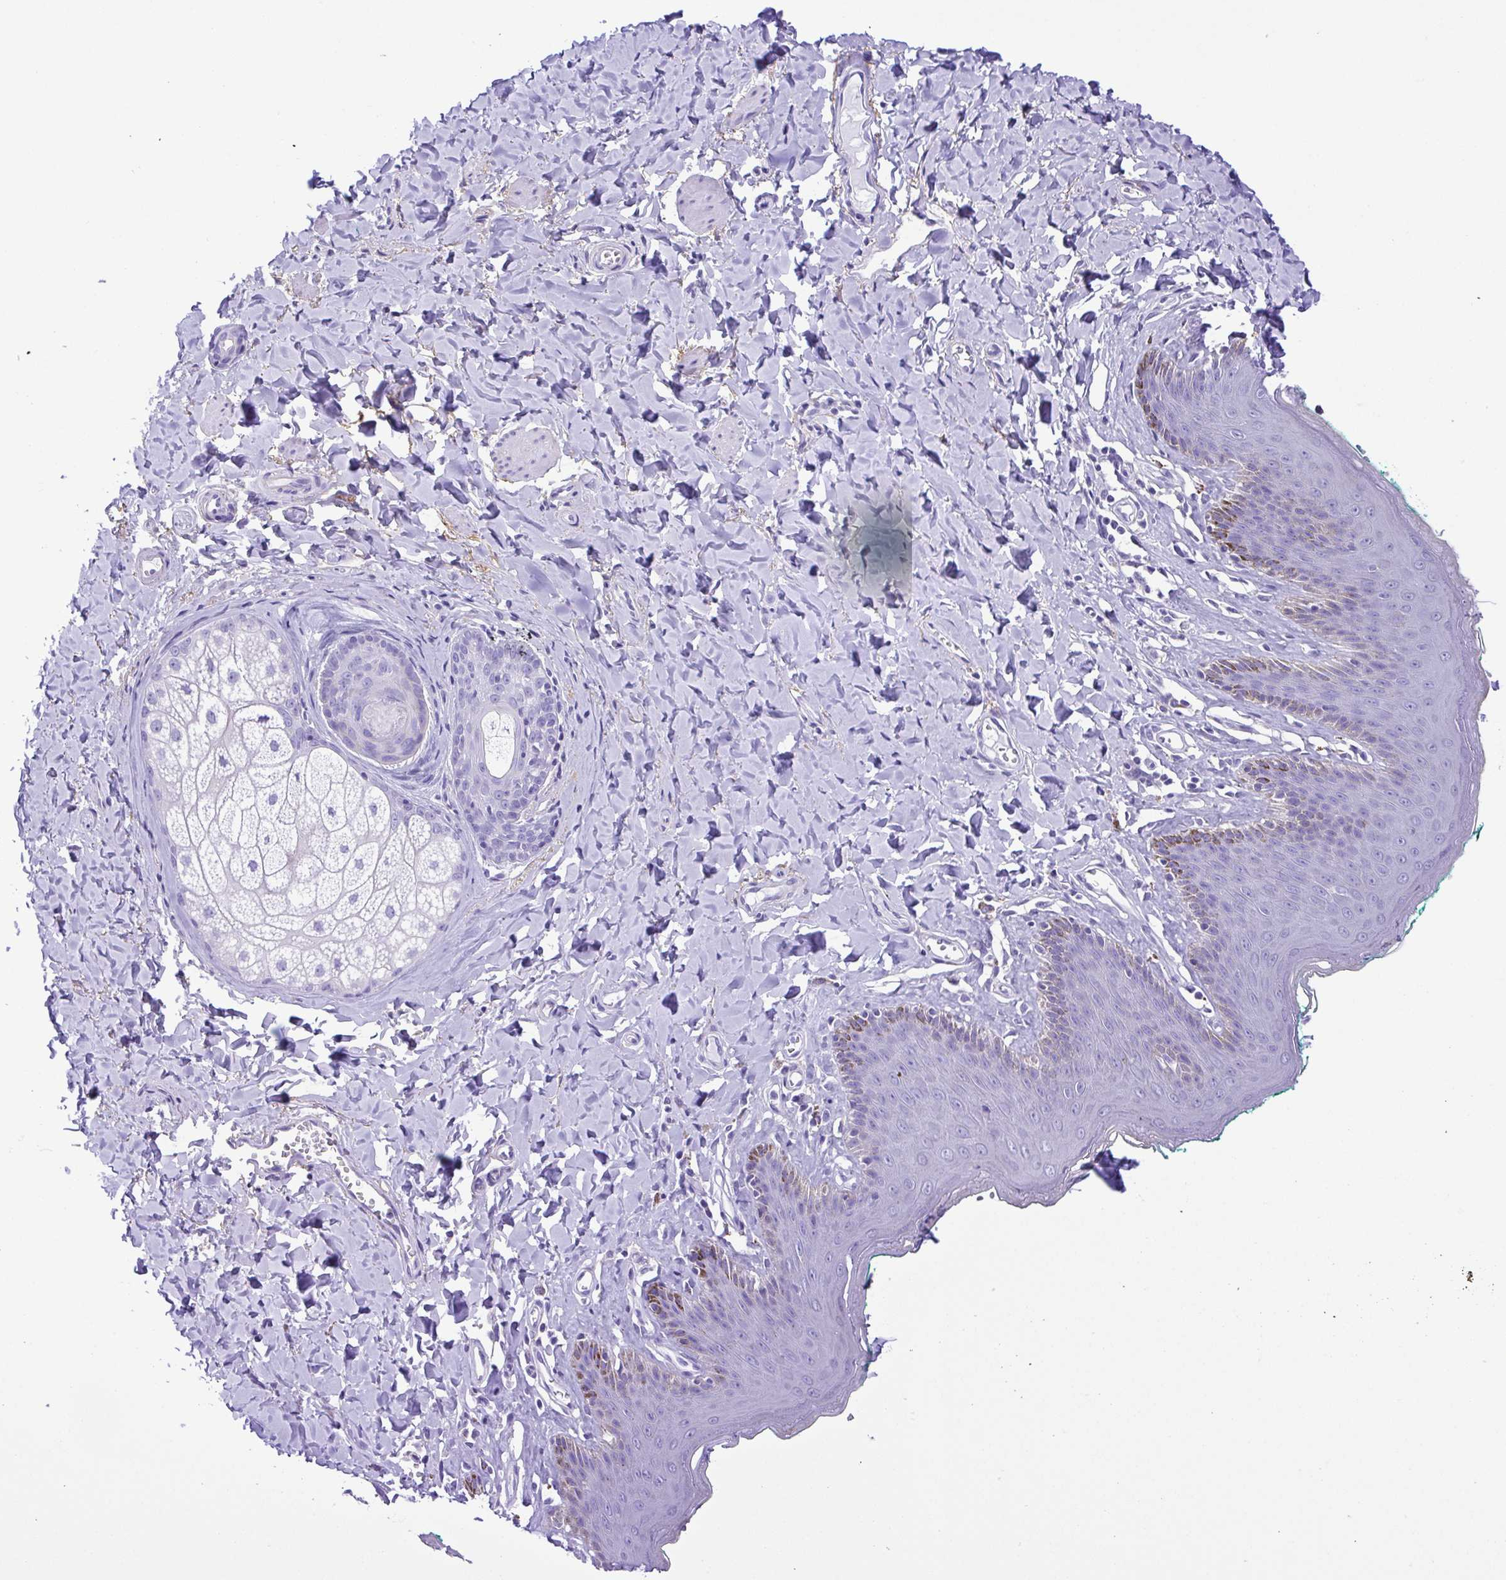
{"staining": {"intensity": "negative", "quantity": "none", "location": "none"}, "tissue": "skin", "cell_type": "Epidermal cells", "image_type": "normal", "snomed": [{"axis": "morphology", "description": "Normal tissue, NOS"}, {"axis": "topography", "description": "Vulva"}, {"axis": "topography", "description": "Peripheral nerve tissue"}], "caption": "The photomicrograph exhibits no significant positivity in epidermal cells of skin.", "gene": "PAK3", "patient": {"sex": "female", "age": 66}}